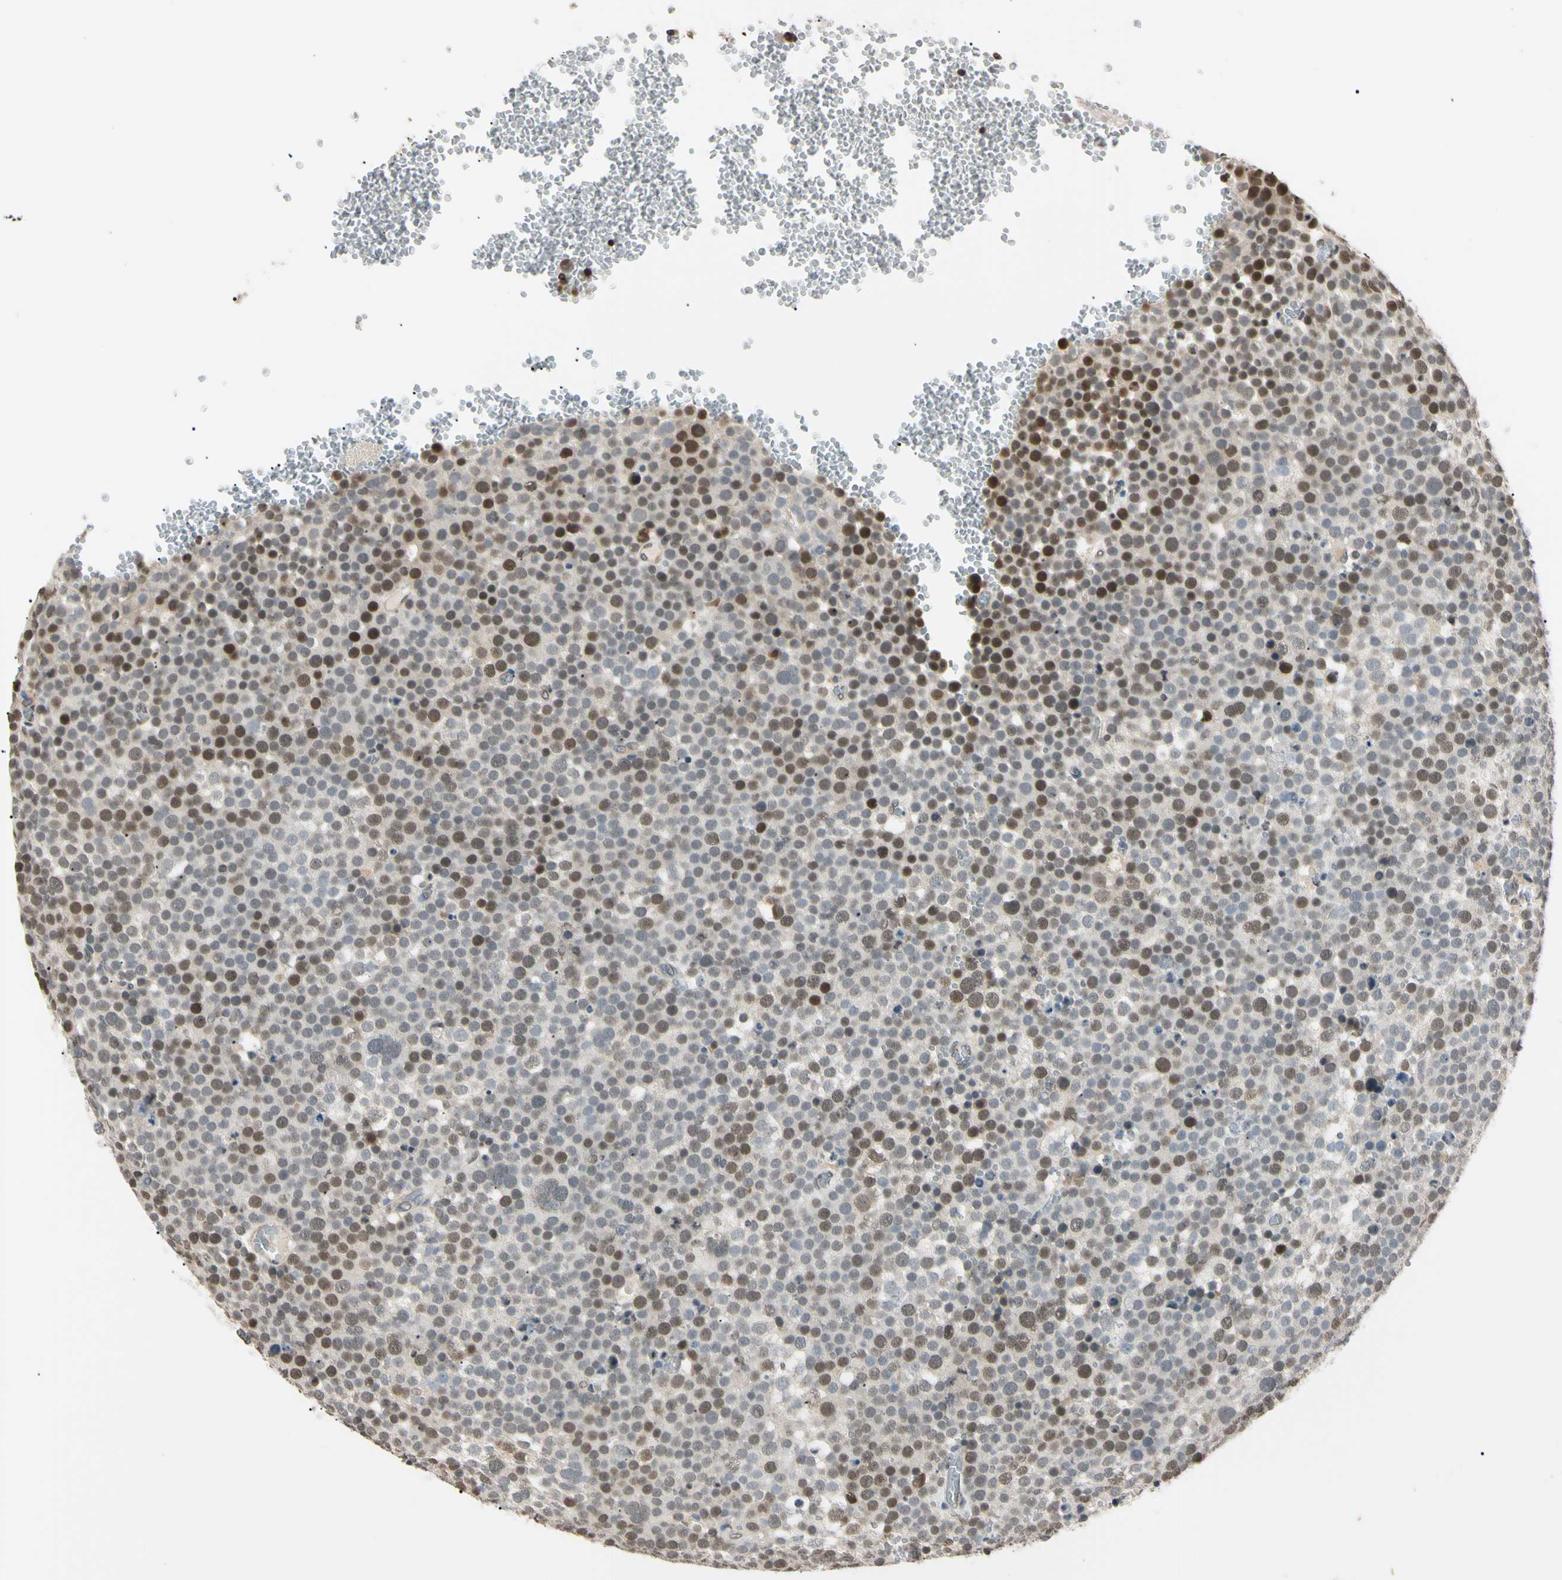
{"staining": {"intensity": "weak", "quantity": "25%-75%", "location": "nuclear"}, "tissue": "testis cancer", "cell_type": "Tumor cells", "image_type": "cancer", "snomed": [{"axis": "morphology", "description": "Seminoma, NOS"}, {"axis": "topography", "description": "Testis"}], "caption": "Testis seminoma stained with a protein marker exhibits weak staining in tumor cells.", "gene": "CDC45", "patient": {"sex": "male", "age": 71}}